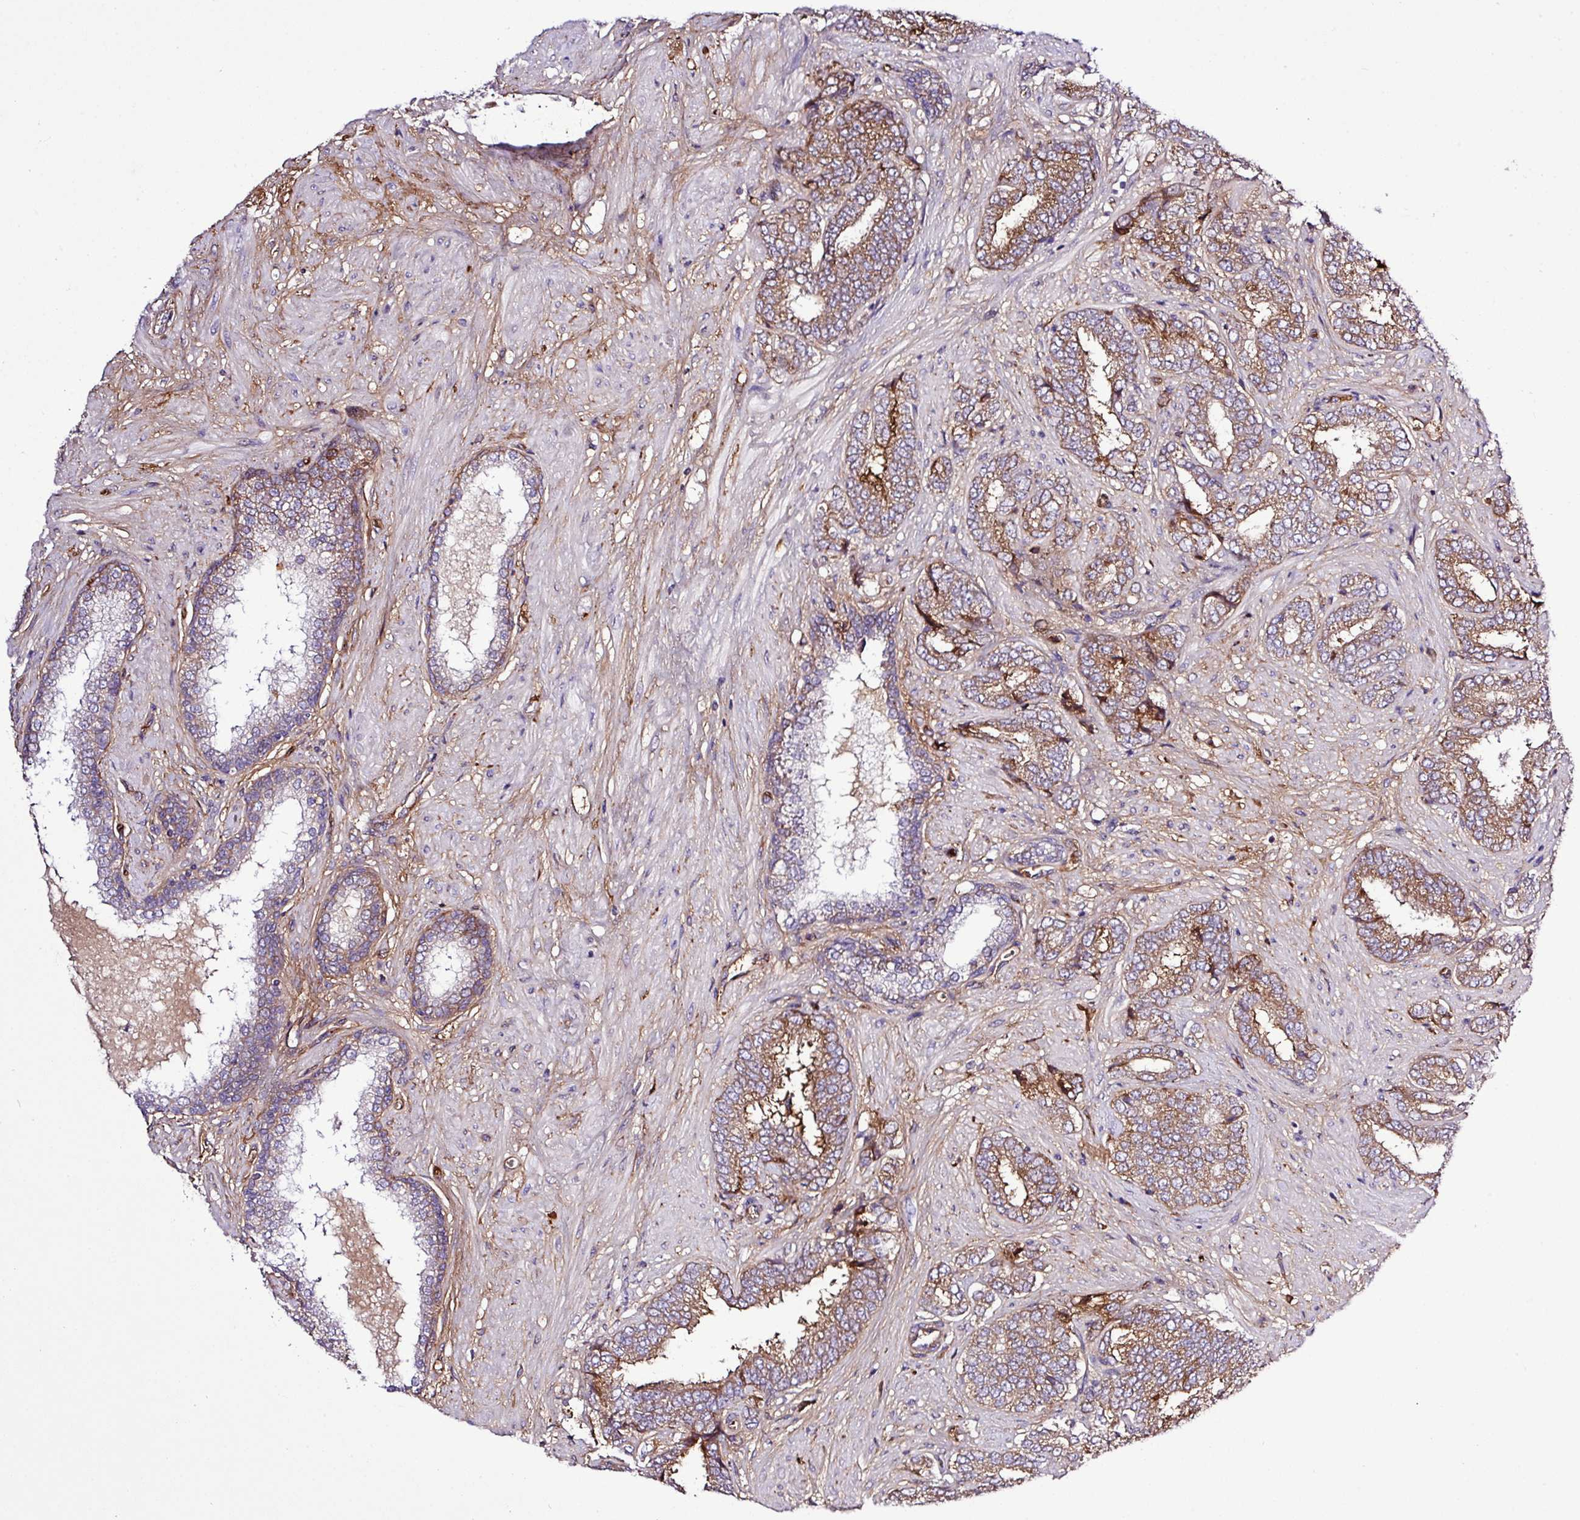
{"staining": {"intensity": "strong", "quantity": ">75%", "location": "cytoplasmic/membranous"}, "tissue": "prostate cancer", "cell_type": "Tumor cells", "image_type": "cancer", "snomed": [{"axis": "morphology", "description": "Adenocarcinoma, High grade"}, {"axis": "topography", "description": "Prostate"}], "caption": "Tumor cells reveal high levels of strong cytoplasmic/membranous staining in about >75% of cells in prostate adenocarcinoma (high-grade).", "gene": "CWH43", "patient": {"sex": "male", "age": 72}}